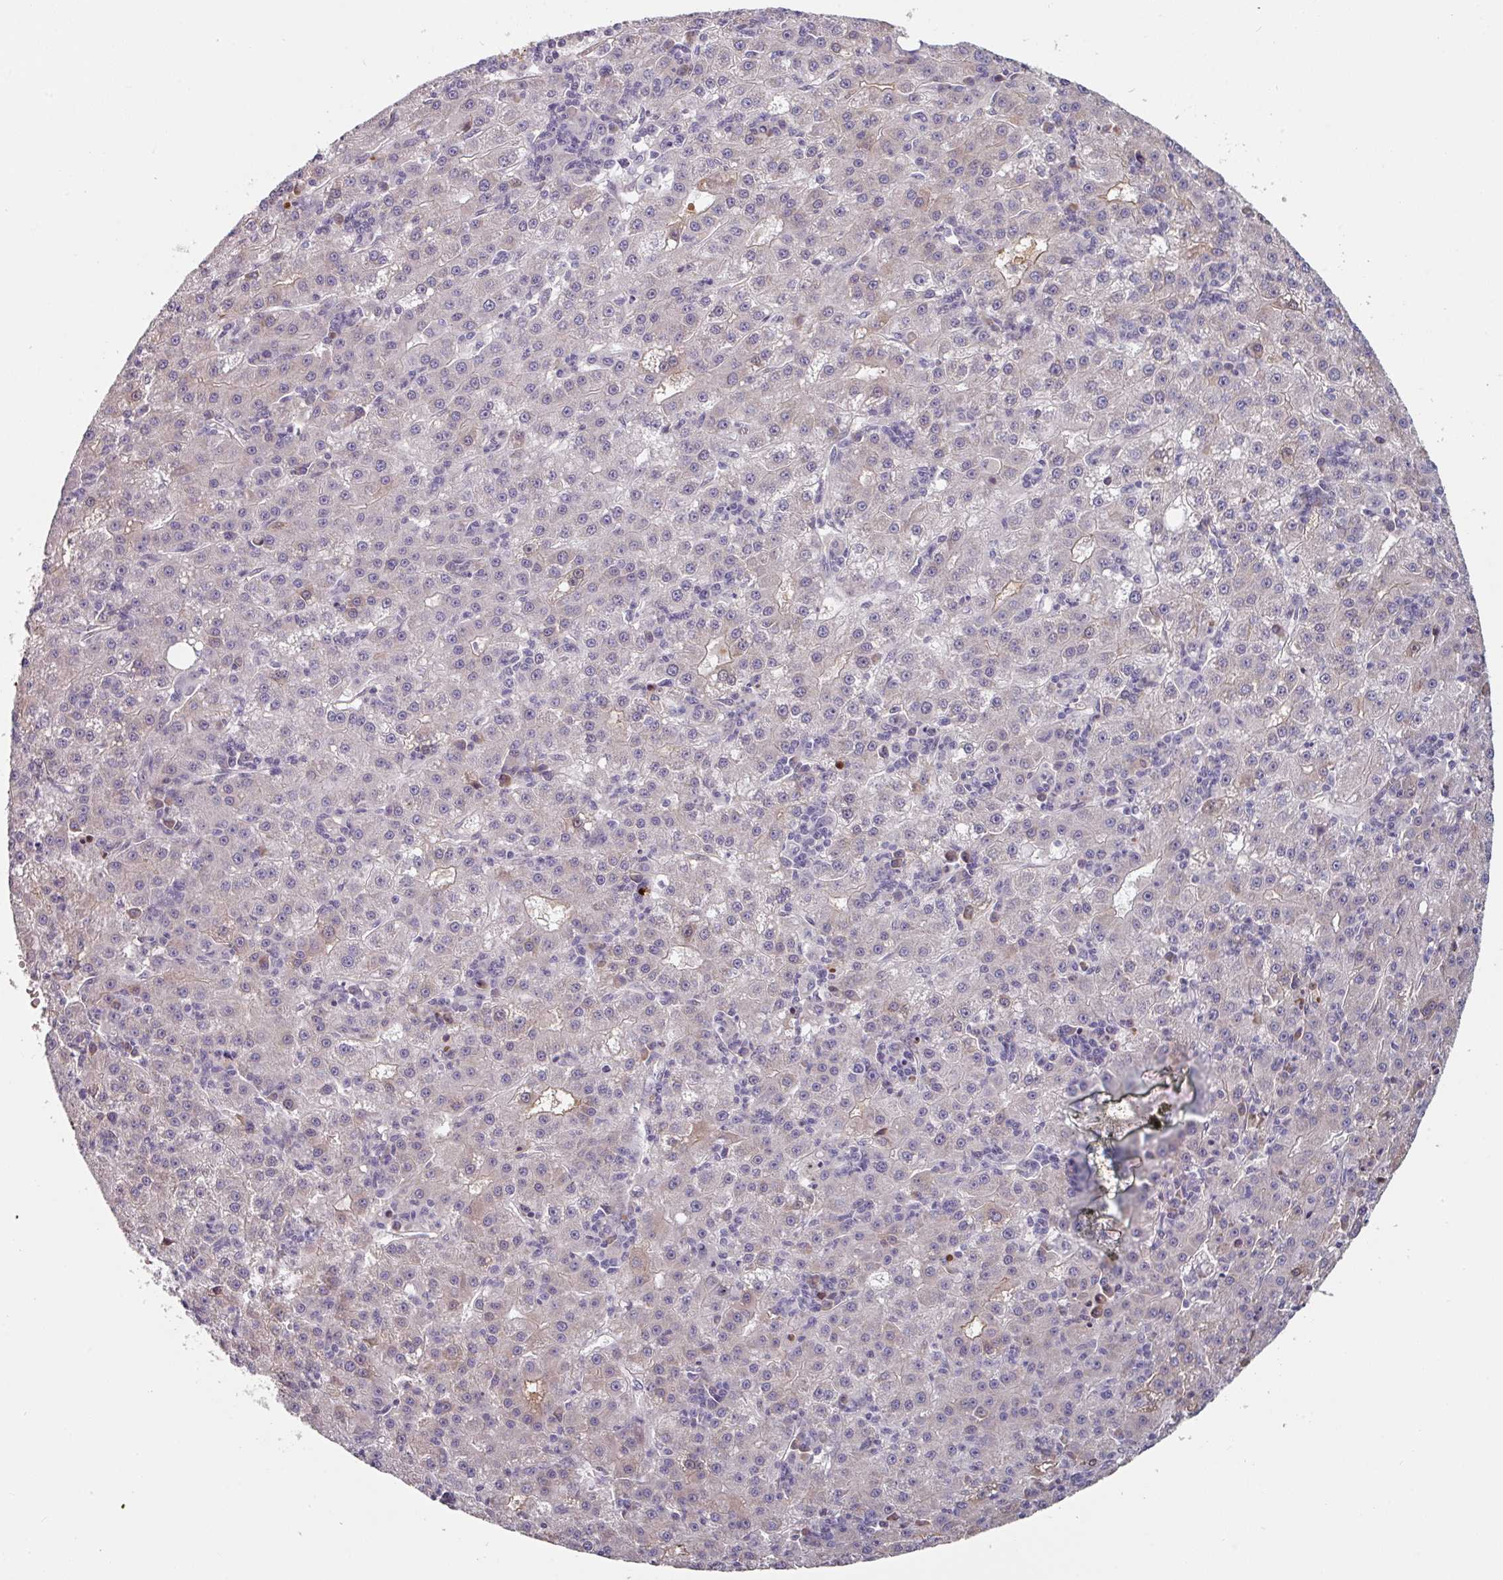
{"staining": {"intensity": "negative", "quantity": "none", "location": "none"}, "tissue": "liver cancer", "cell_type": "Tumor cells", "image_type": "cancer", "snomed": [{"axis": "morphology", "description": "Carcinoma, Hepatocellular, NOS"}, {"axis": "topography", "description": "Liver"}], "caption": "Tumor cells show no significant protein positivity in hepatocellular carcinoma (liver).", "gene": "CEP78", "patient": {"sex": "male", "age": 76}}